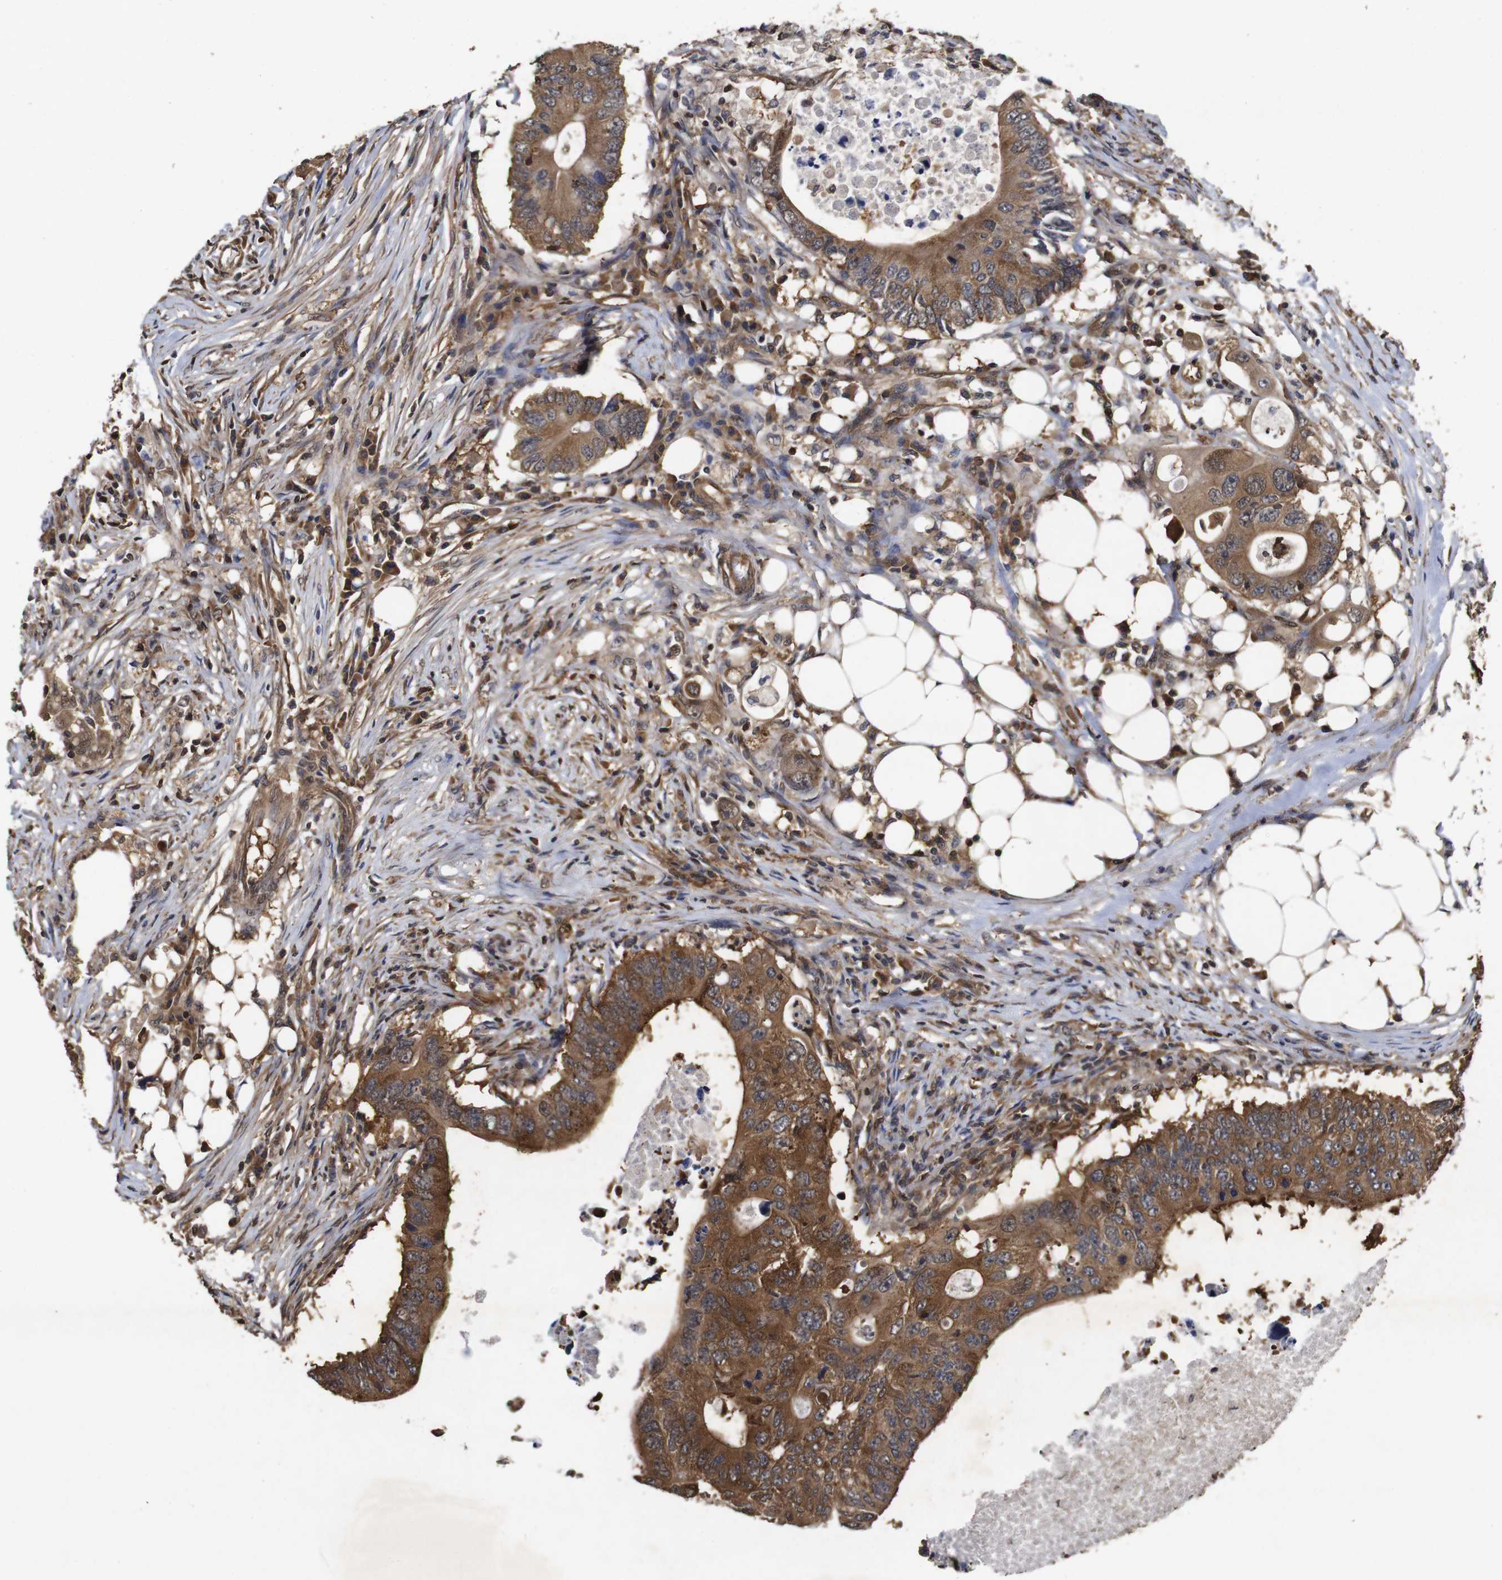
{"staining": {"intensity": "moderate", "quantity": ">75%", "location": "cytoplasmic/membranous"}, "tissue": "colorectal cancer", "cell_type": "Tumor cells", "image_type": "cancer", "snomed": [{"axis": "morphology", "description": "Adenocarcinoma, NOS"}, {"axis": "topography", "description": "Colon"}], "caption": "This is a micrograph of IHC staining of colorectal cancer (adenocarcinoma), which shows moderate staining in the cytoplasmic/membranous of tumor cells.", "gene": "SUMO3", "patient": {"sex": "male", "age": 71}}